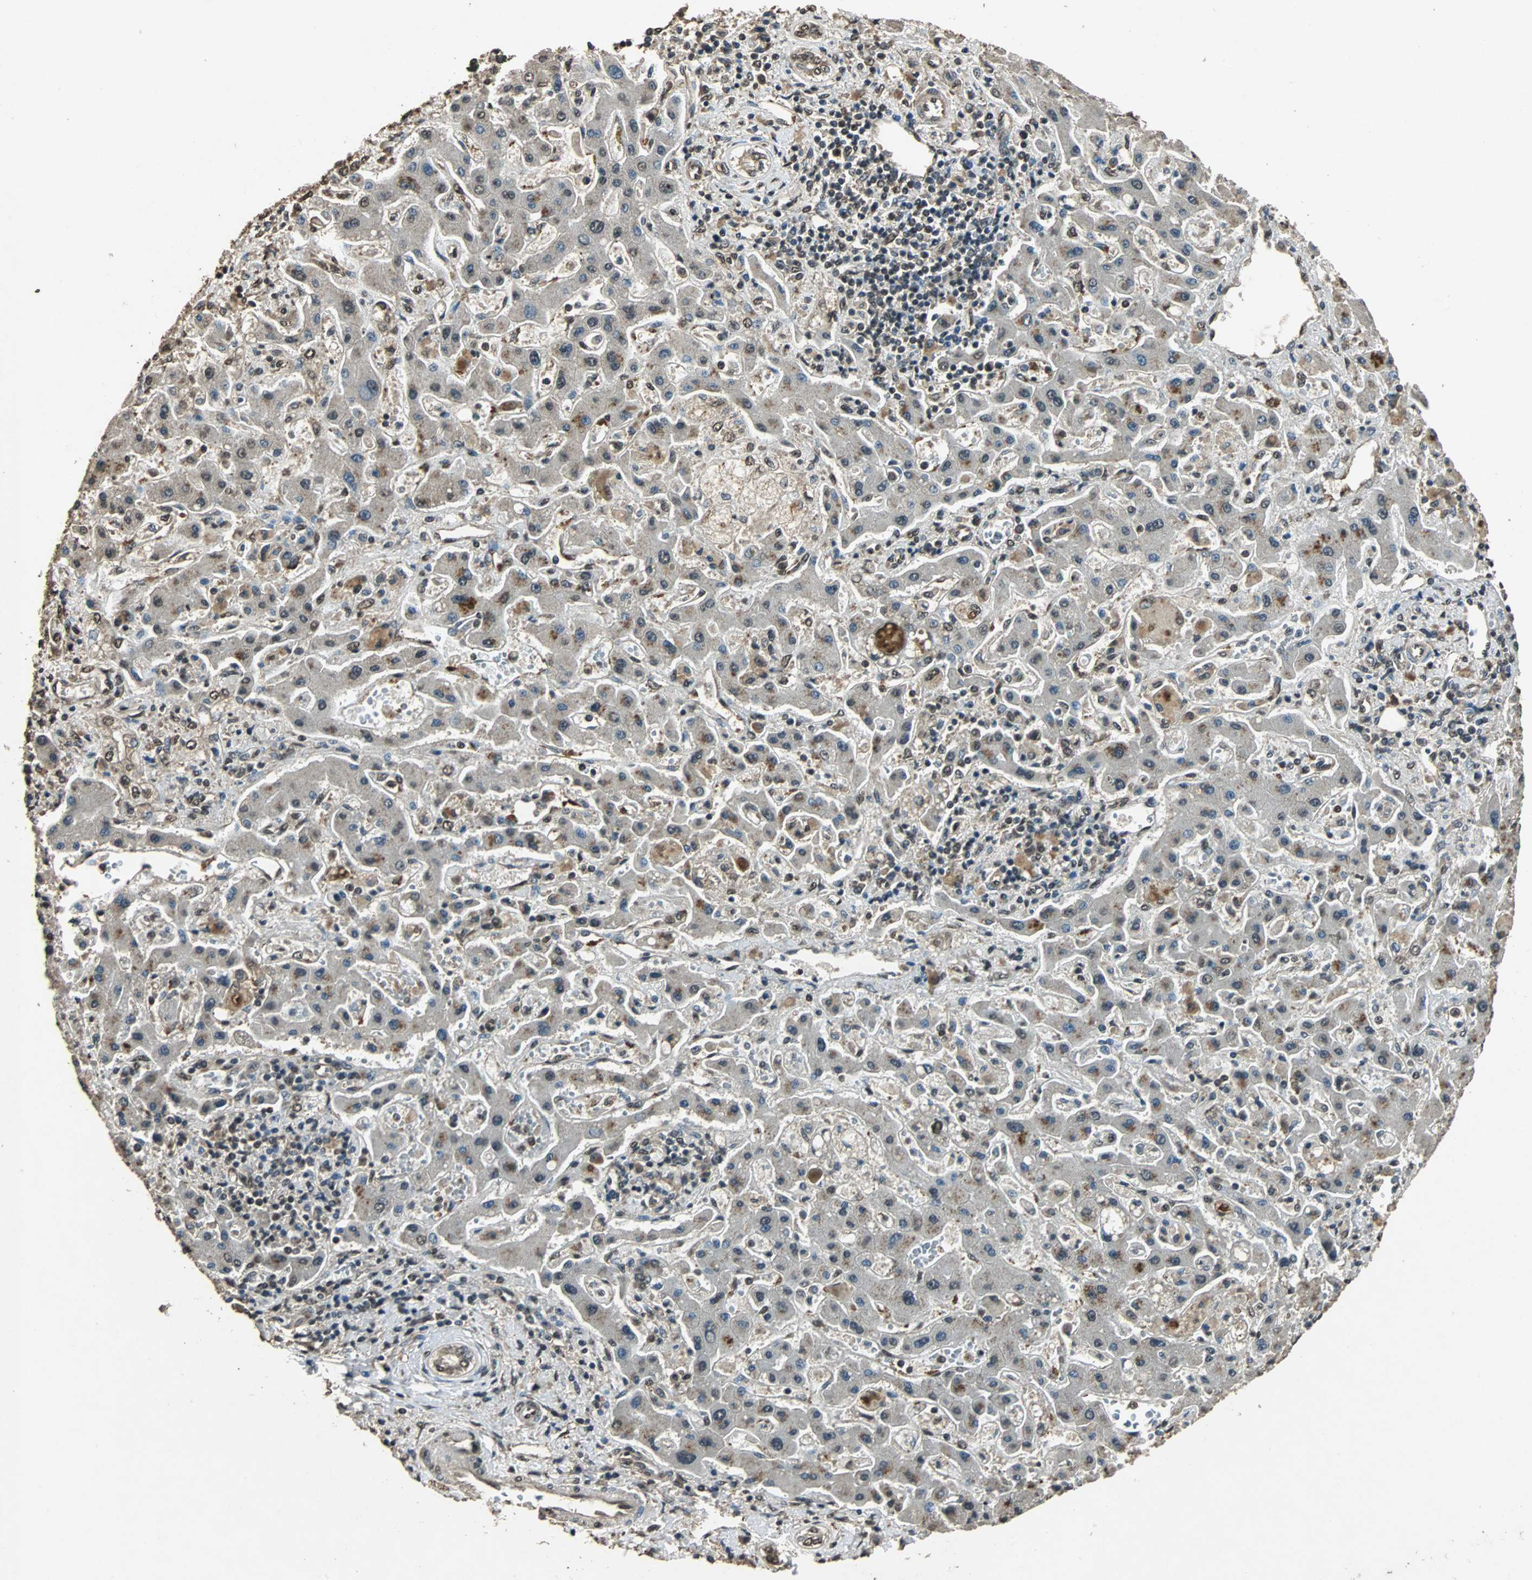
{"staining": {"intensity": "moderate", "quantity": ">75%", "location": "cytoplasmic/membranous,nuclear"}, "tissue": "liver cancer", "cell_type": "Tumor cells", "image_type": "cancer", "snomed": [{"axis": "morphology", "description": "Cholangiocarcinoma"}, {"axis": "topography", "description": "Liver"}], "caption": "Immunohistochemical staining of liver cancer displays medium levels of moderate cytoplasmic/membranous and nuclear staining in about >75% of tumor cells.", "gene": "PPP1R13B", "patient": {"sex": "male", "age": 50}}